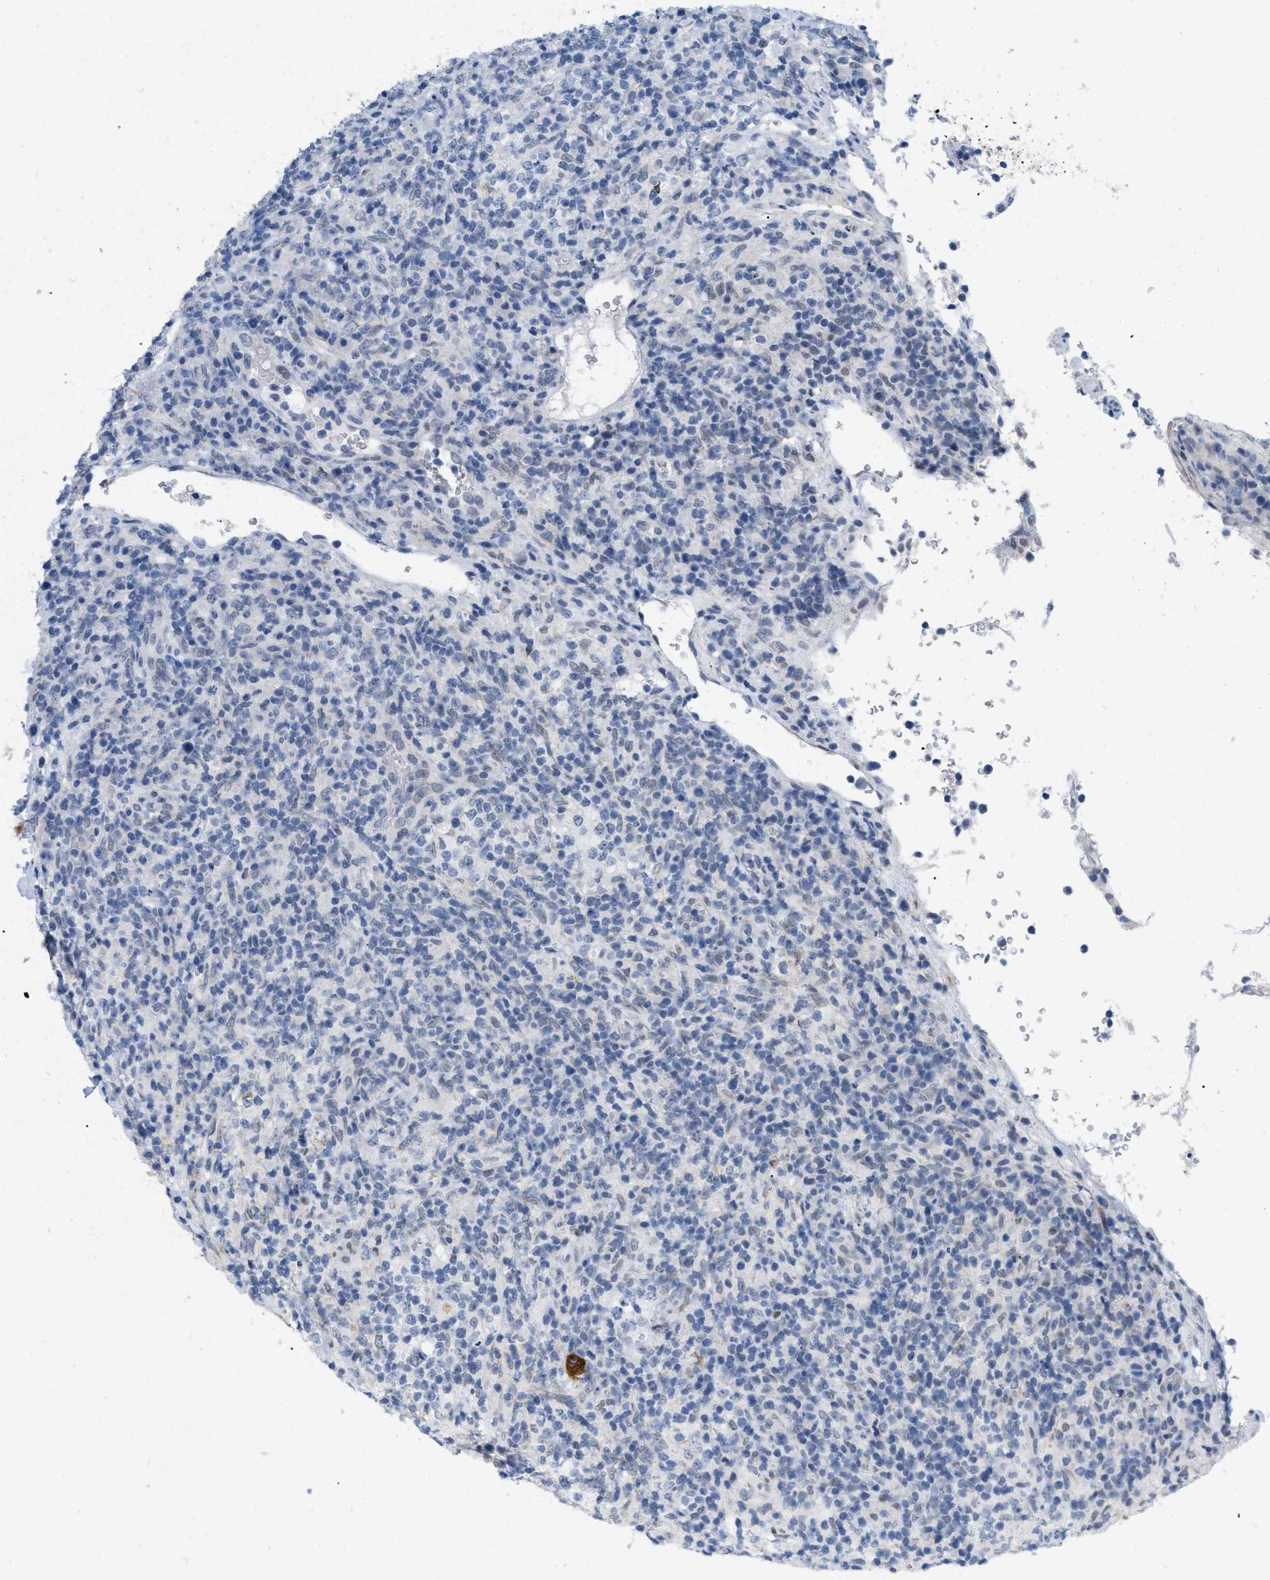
{"staining": {"intensity": "negative", "quantity": "none", "location": "none"}, "tissue": "lymphoma", "cell_type": "Tumor cells", "image_type": "cancer", "snomed": [{"axis": "morphology", "description": "Malignant lymphoma, non-Hodgkin's type, High grade"}, {"axis": "topography", "description": "Lymph node"}], "caption": "Protein analysis of lymphoma demonstrates no significant positivity in tumor cells. (DAB IHC, high magnification).", "gene": "TASOR", "patient": {"sex": "female", "age": 76}}